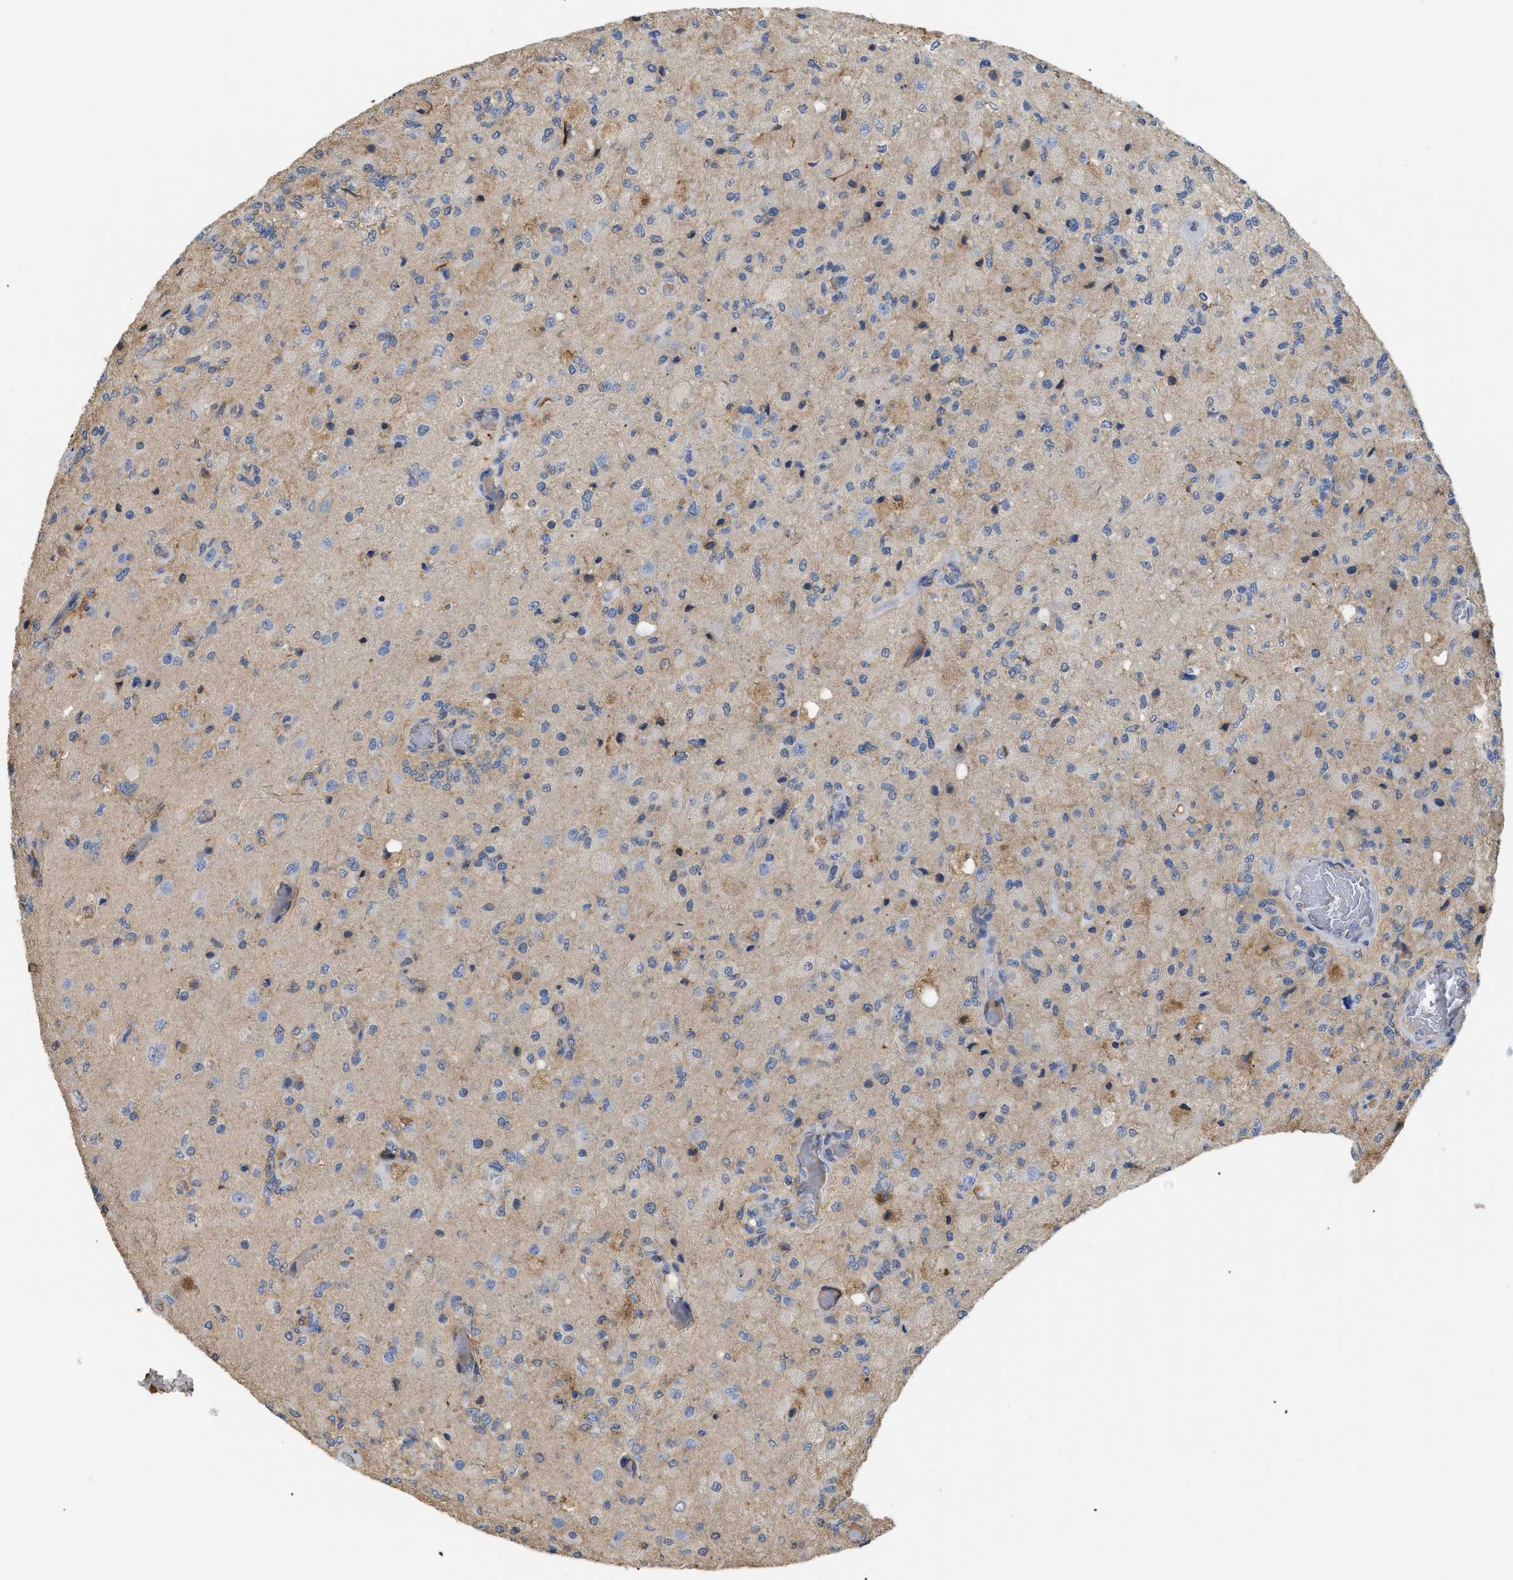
{"staining": {"intensity": "weak", "quantity": "<25%", "location": "cytoplasmic/membranous"}, "tissue": "glioma", "cell_type": "Tumor cells", "image_type": "cancer", "snomed": [{"axis": "morphology", "description": "Normal tissue, NOS"}, {"axis": "morphology", "description": "Glioma, malignant, High grade"}, {"axis": "topography", "description": "Cerebral cortex"}], "caption": "This image is of glioma stained with immunohistochemistry to label a protein in brown with the nuclei are counter-stained blue. There is no positivity in tumor cells.", "gene": "ANXA4", "patient": {"sex": "male", "age": 77}}